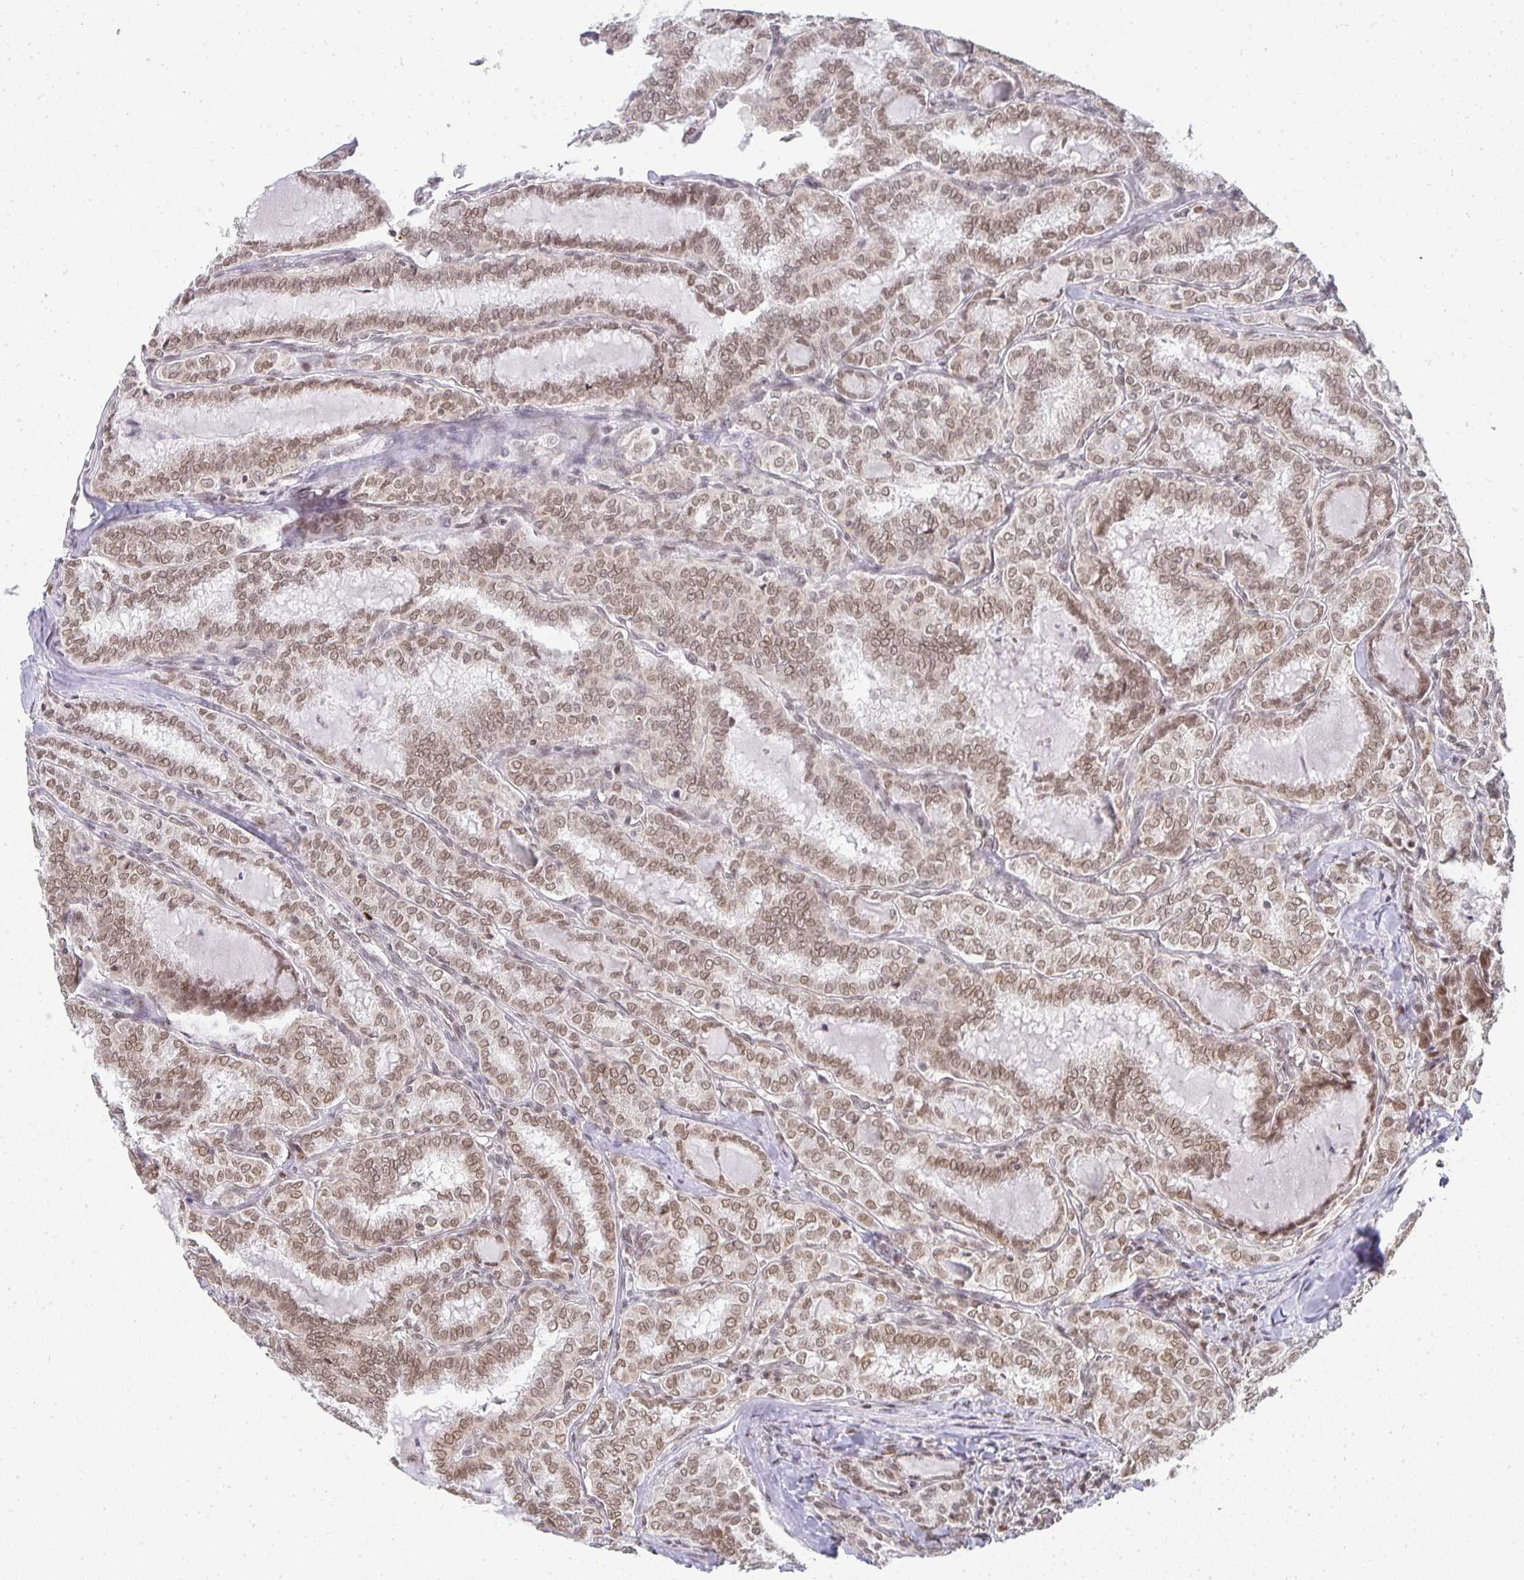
{"staining": {"intensity": "weak", "quantity": ">75%", "location": "nuclear"}, "tissue": "thyroid cancer", "cell_type": "Tumor cells", "image_type": "cancer", "snomed": [{"axis": "morphology", "description": "Papillary adenocarcinoma, NOS"}, {"axis": "topography", "description": "Thyroid gland"}], "caption": "Immunohistochemical staining of thyroid cancer reveals low levels of weak nuclear staining in approximately >75% of tumor cells.", "gene": "SMARCA2", "patient": {"sex": "female", "age": 30}}